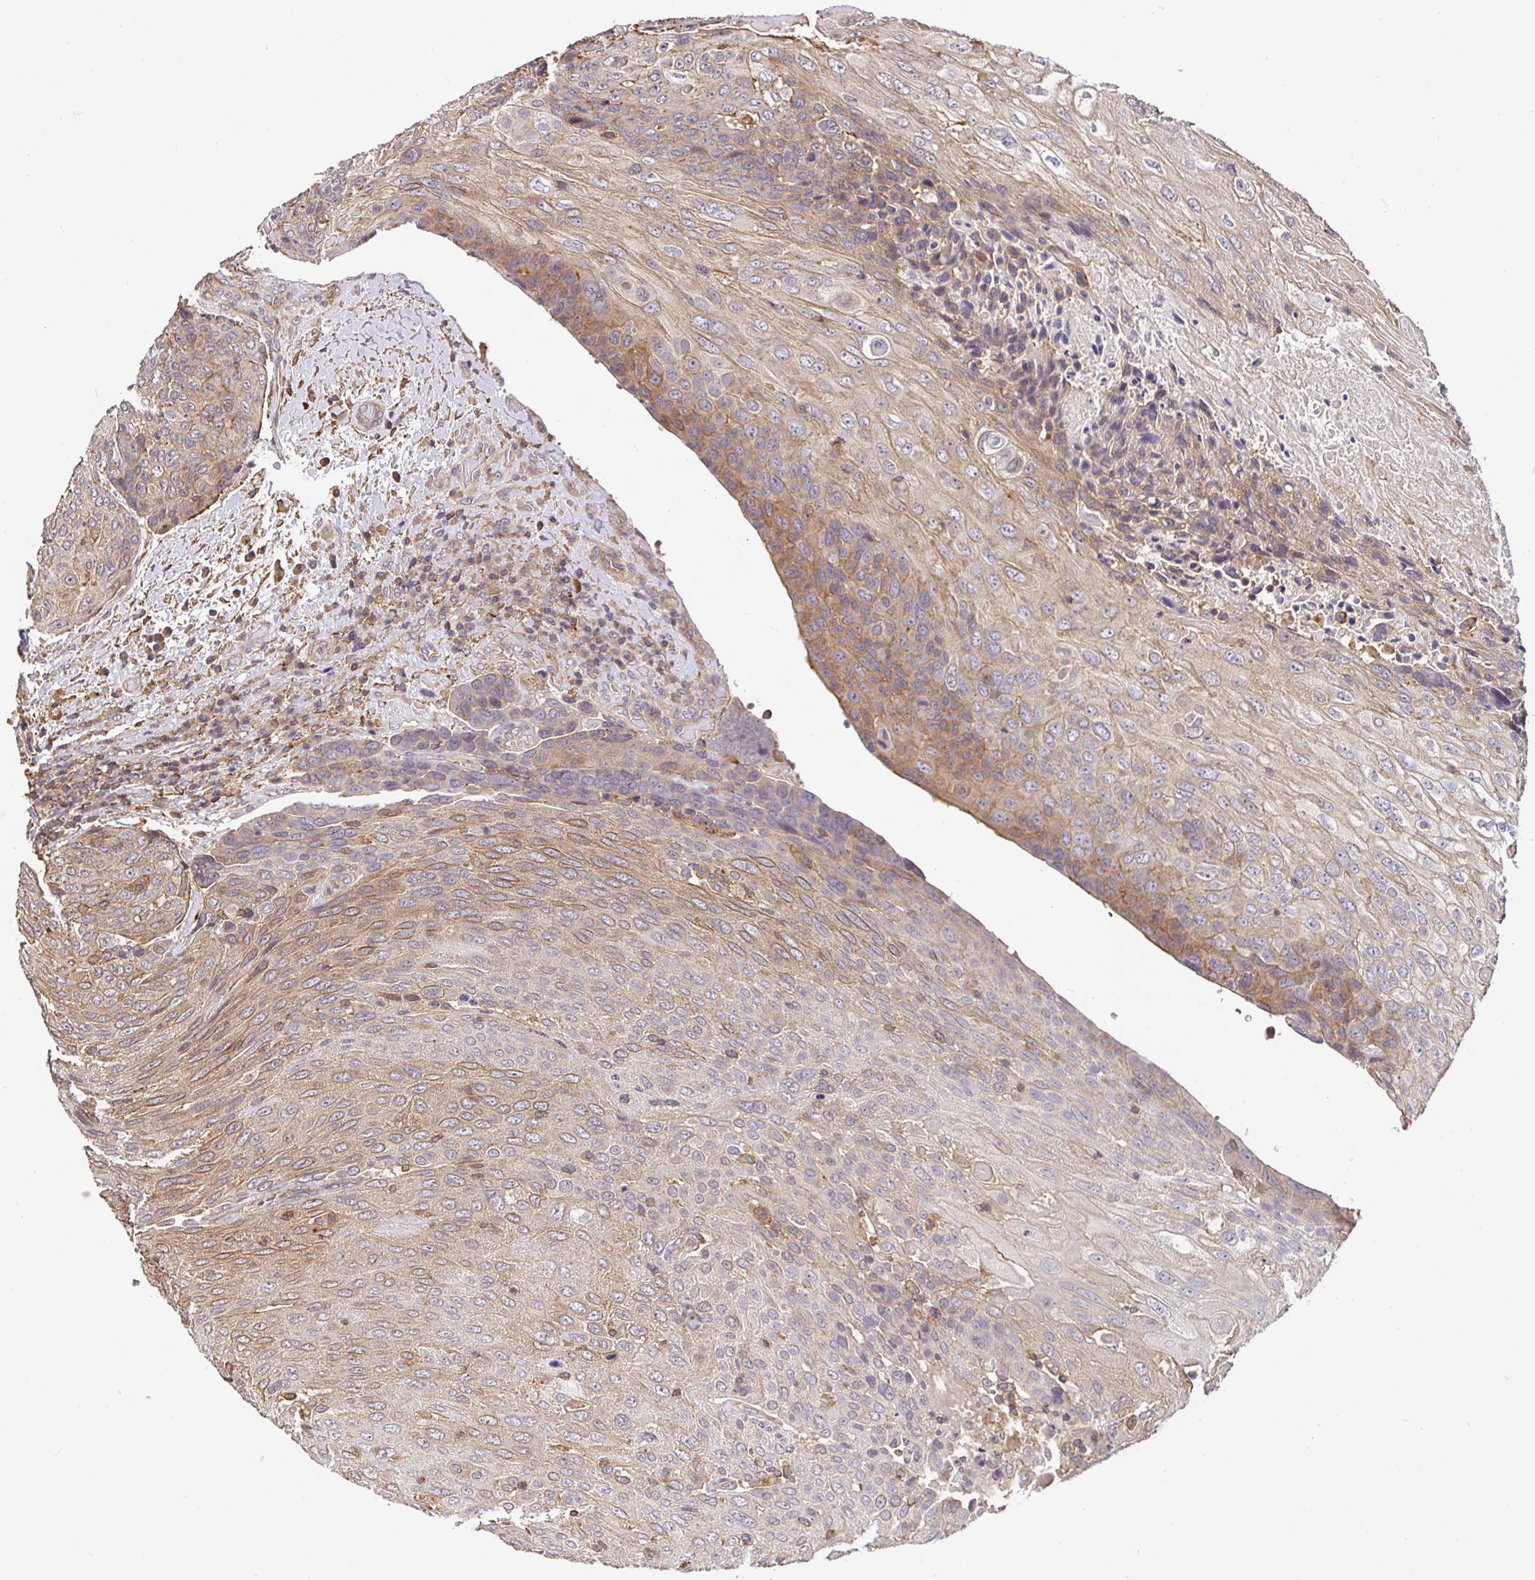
{"staining": {"intensity": "moderate", "quantity": "25%-75%", "location": "cytoplasmic/membranous"}, "tissue": "urothelial cancer", "cell_type": "Tumor cells", "image_type": "cancer", "snomed": [{"axis": "morphology", "description": "Urothelial carcinoma, High grade"}, {"axis": "topography", "description": "Urinary bladder"}], "caption": "Protein staining shows moderate cytoplasmic/membranous positivity in approximately 25%-75% of tumor cells in urothelial cancer.", "gene": "C1QTNF7", "patient": {"sex": "female", "age": 70}}